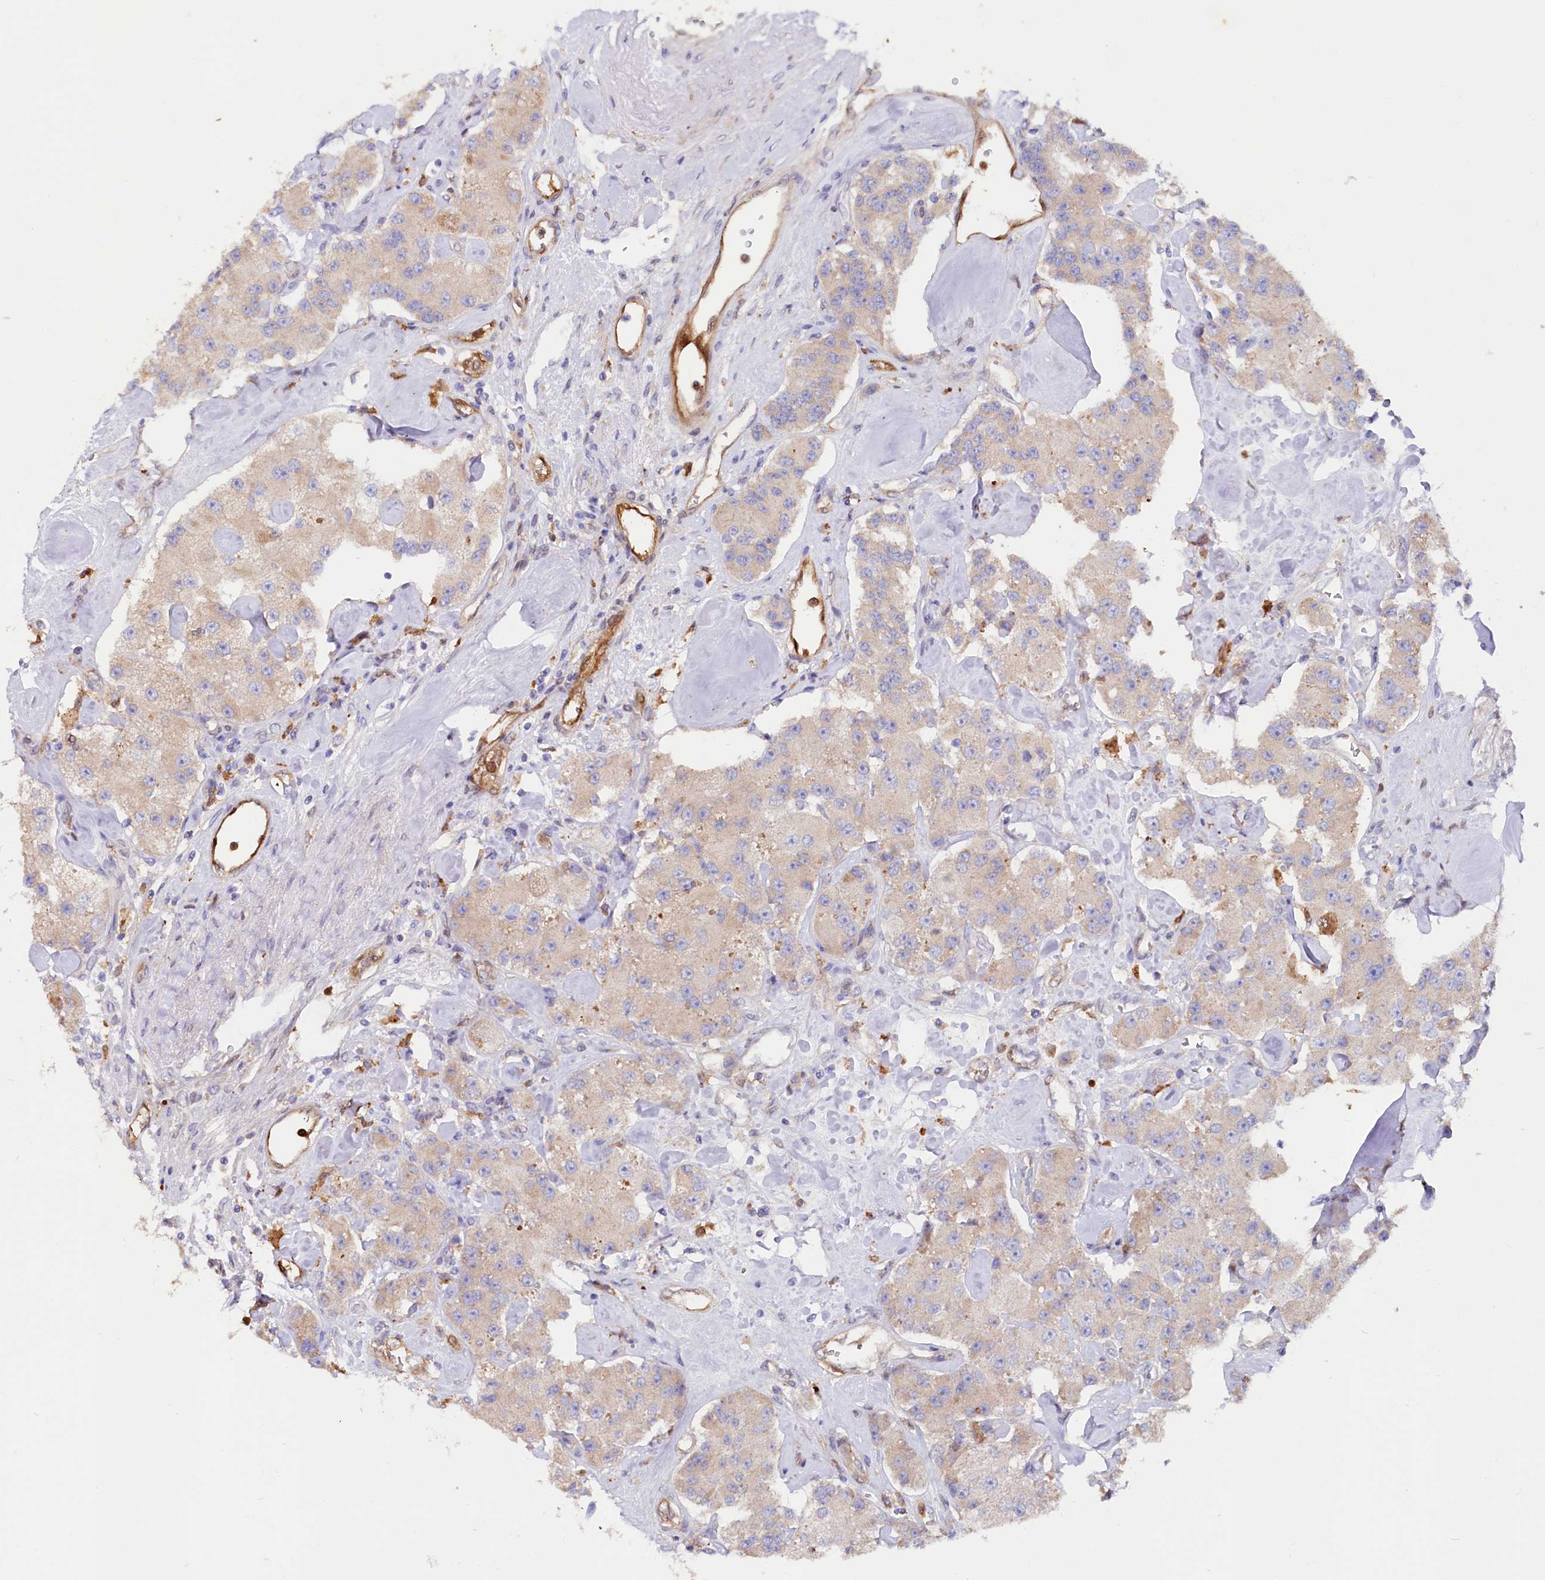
{"staining": {"intensity": "negative", "quantity": "none", "location": "none"}, "tissue": "carcinoid", "cell_type": "Tumor cells", "image_type": "cancer", "snomed": [{"axis": "morphology", "description": "Carcinoid, malignant, NOS"}, {"axis": "topography", "description": "Pancreas"}], "caption": "There is no significant positivity in tumor cells of carcinoid. The staining is performed using DAB (3,3'-diaminobenzidine) brown chromogen with nuclei counter-stained in using hematoxylin.", "gene": "IL17RD", "patient": {"sex": "male", "age": 41}}